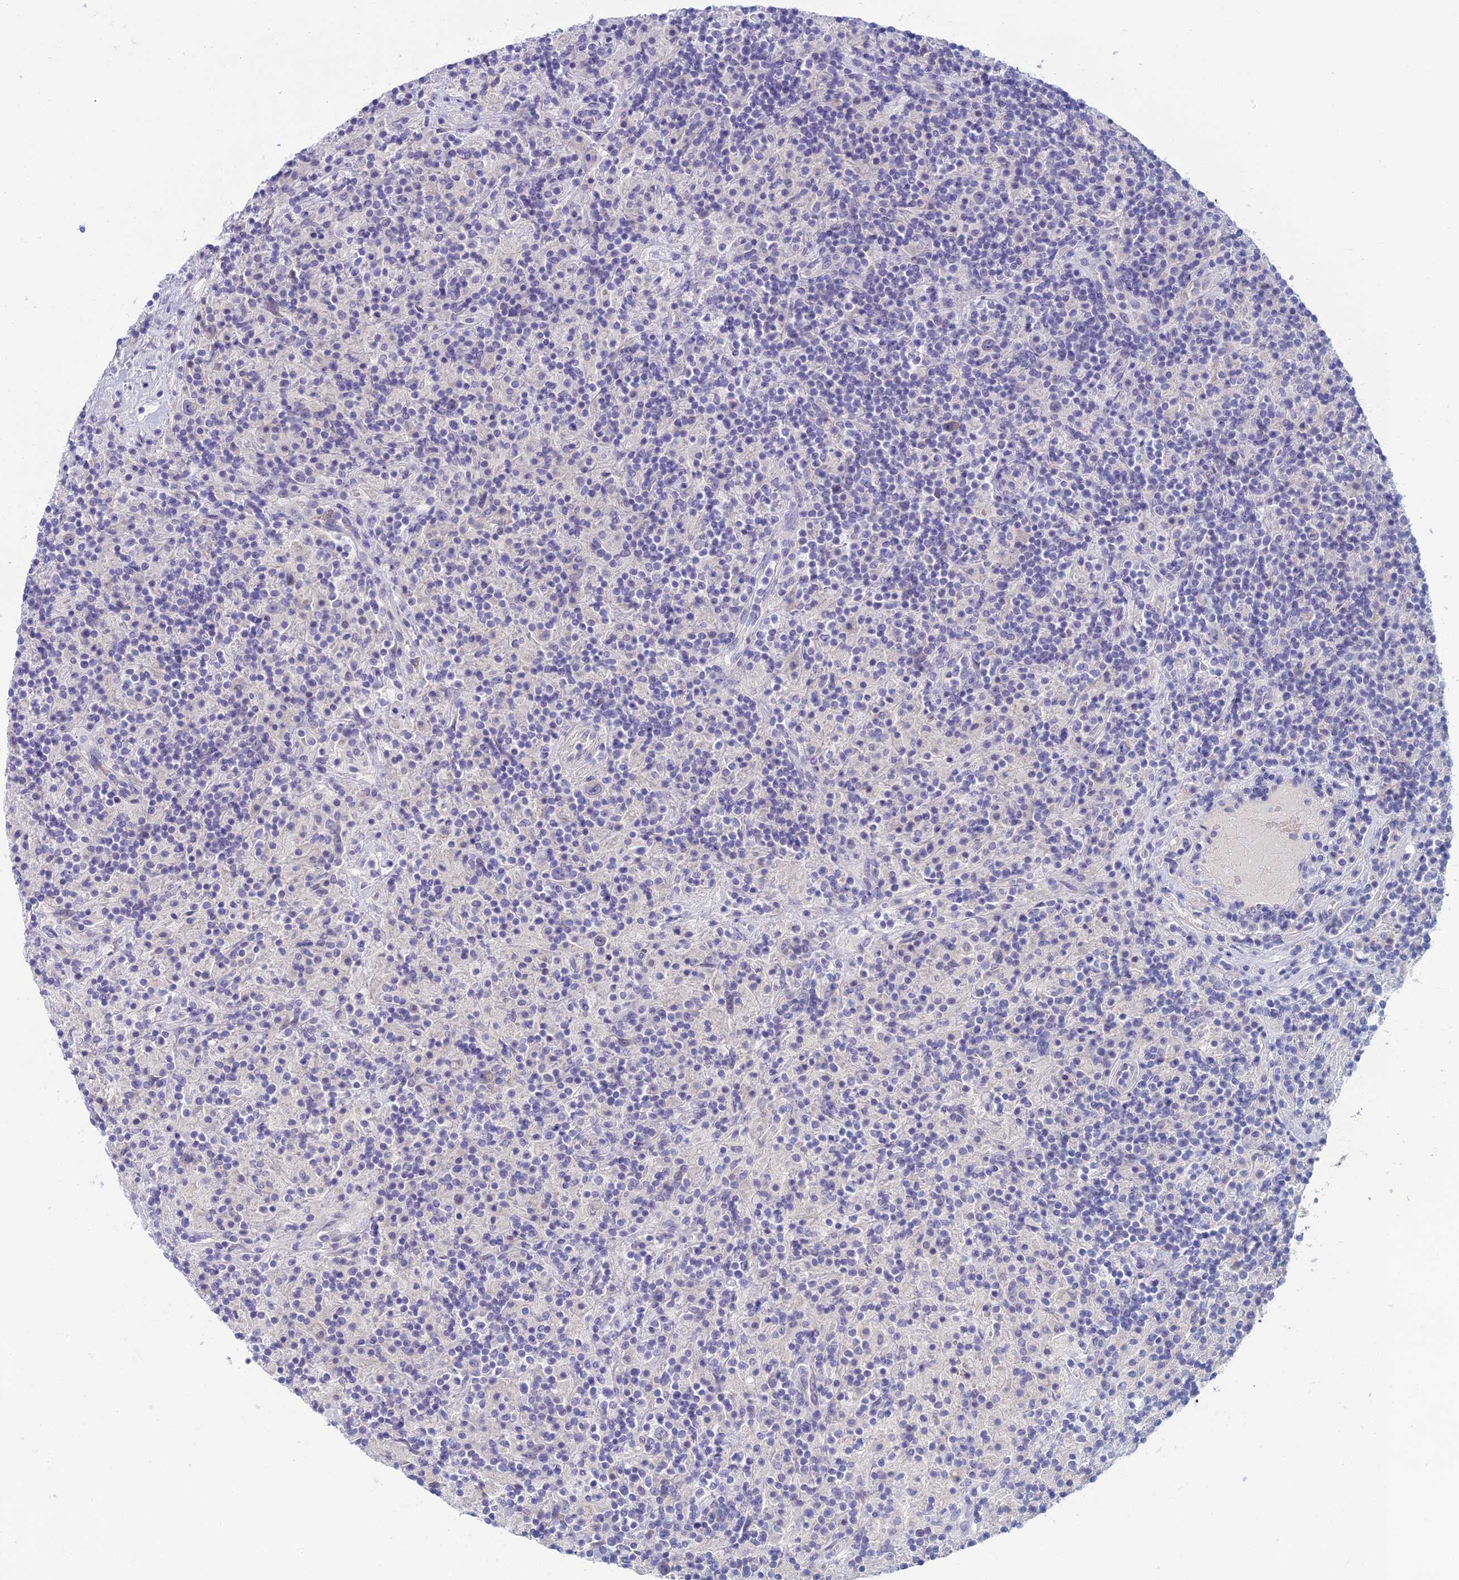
{"staining": {"intensity": "negative", "quantity": "none", "location": "none"}, "tissue": "lymphoma", "cell_type": "Tumor cells", "image_type": "cancer", "snomed": [{"axis": "morphology", "description": "Hodgkin's disease, NOS"}, {"axis": "topography", "description": "Lymph node"}], "caption": "Tumor cells are negative for brown protein staining in lymphoma. (Stains: DAB (3,3'-diaminobenzidine) immunohistochemistry (IHC) with hematoxylin counter stain, Microscopy: brightfield microscopy at high magnification).", "gene": "SLC25A41", "patient": {"sex": "male", "age": 70}}